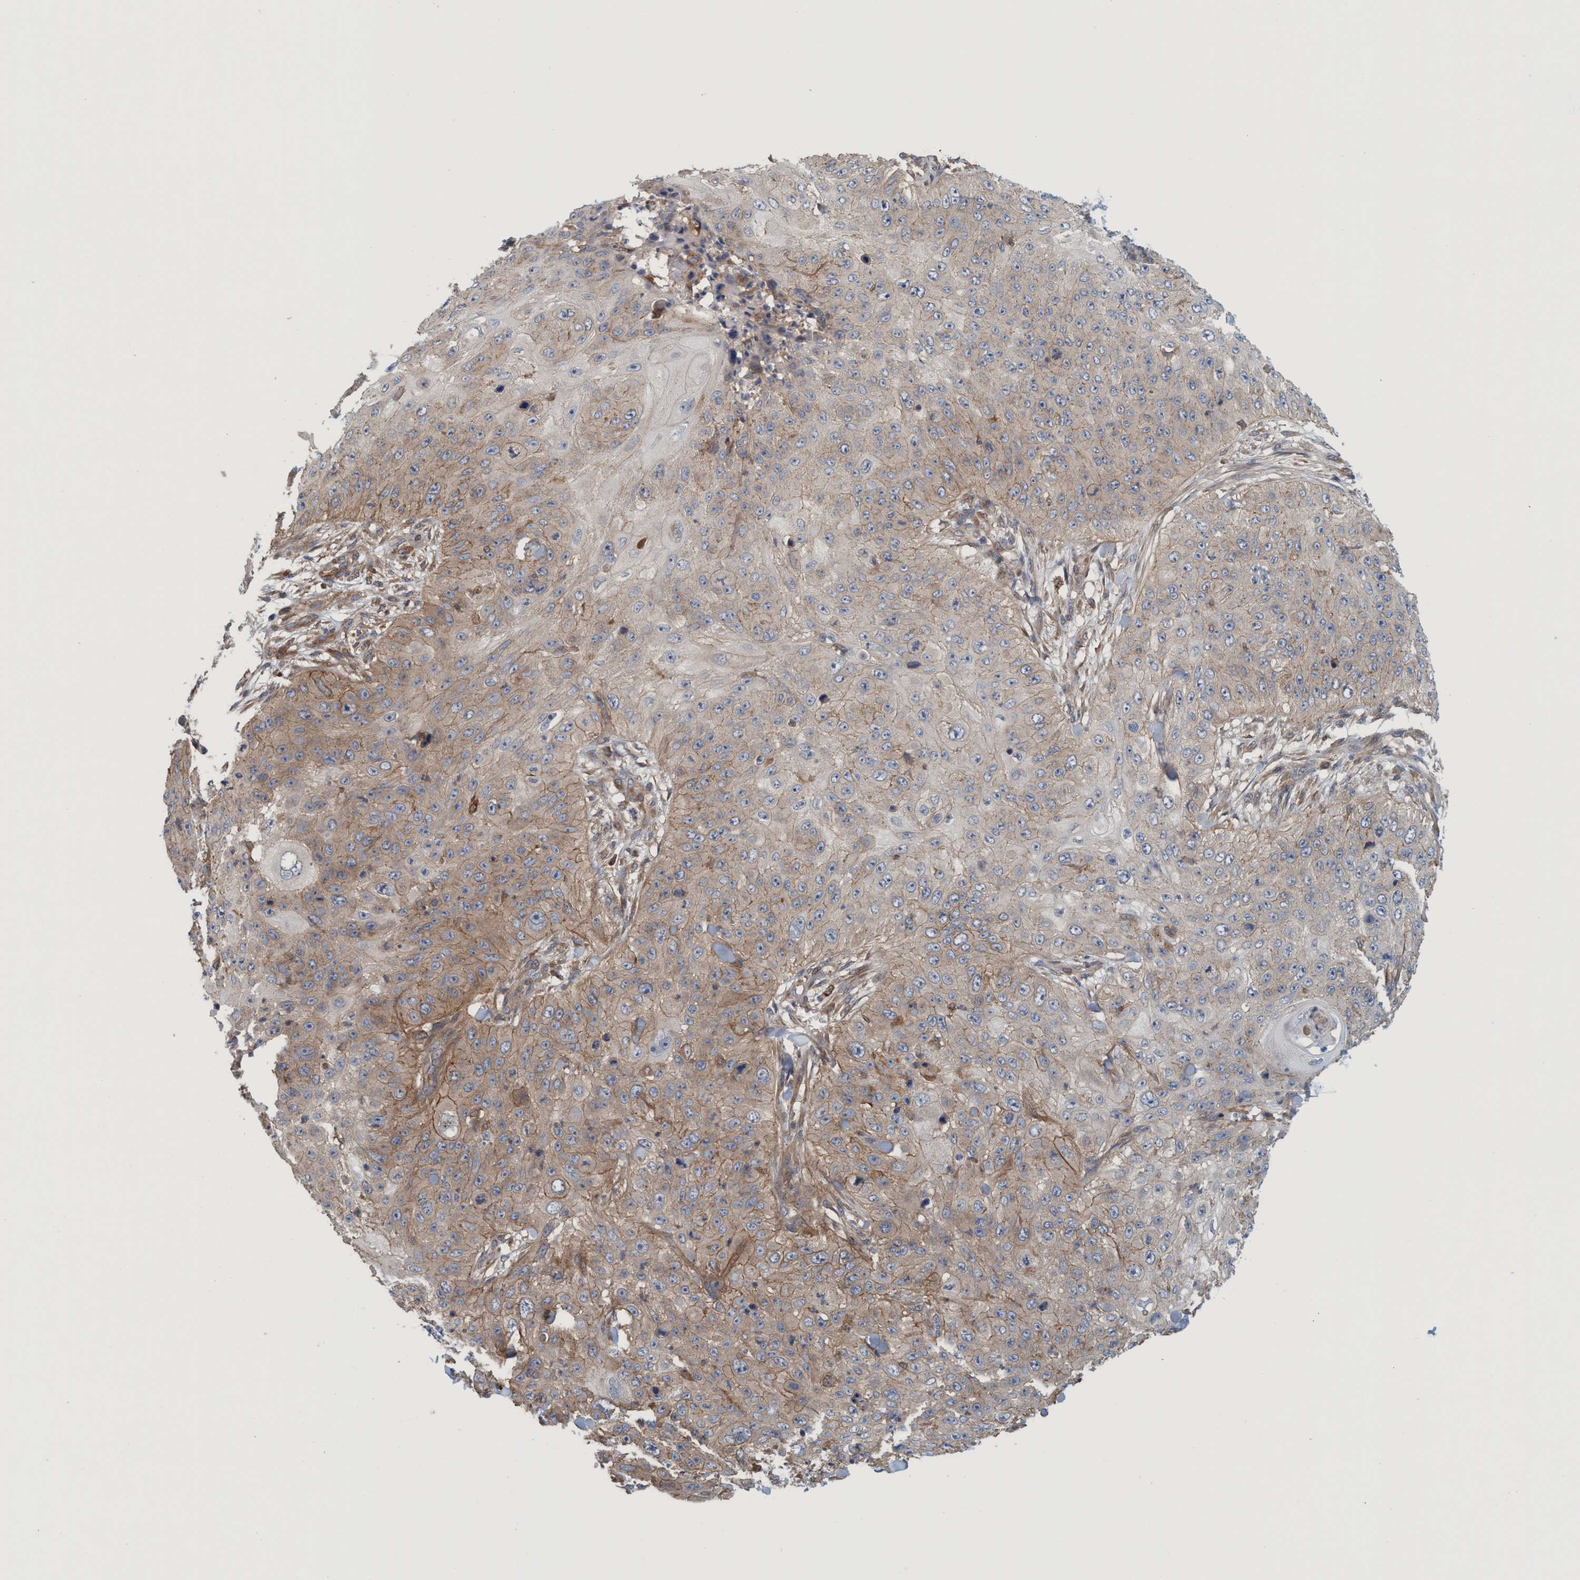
{"staining": {"intensity": "moderate", "quantity": "25%-75%", "location": "cytoplasmic/membranous"}, "tissue": "skin cancer", "cell_type": "Tumor cells", "image_type": "cancer", "snomed": [{"axis": "morphology", "description": "Squamous cell carcinoma, NOS"}, {"axis": "topography", "description": "Skin"}], "caption": "Immunohistochemical staining of skin cancer demonstrates medium levels of moderate cytoplasmic/membranous protein expression in approximately 25%-75% of tumor cells.", "gene": "SPECC1", "patient": {"sex": "female", "age": 80}}